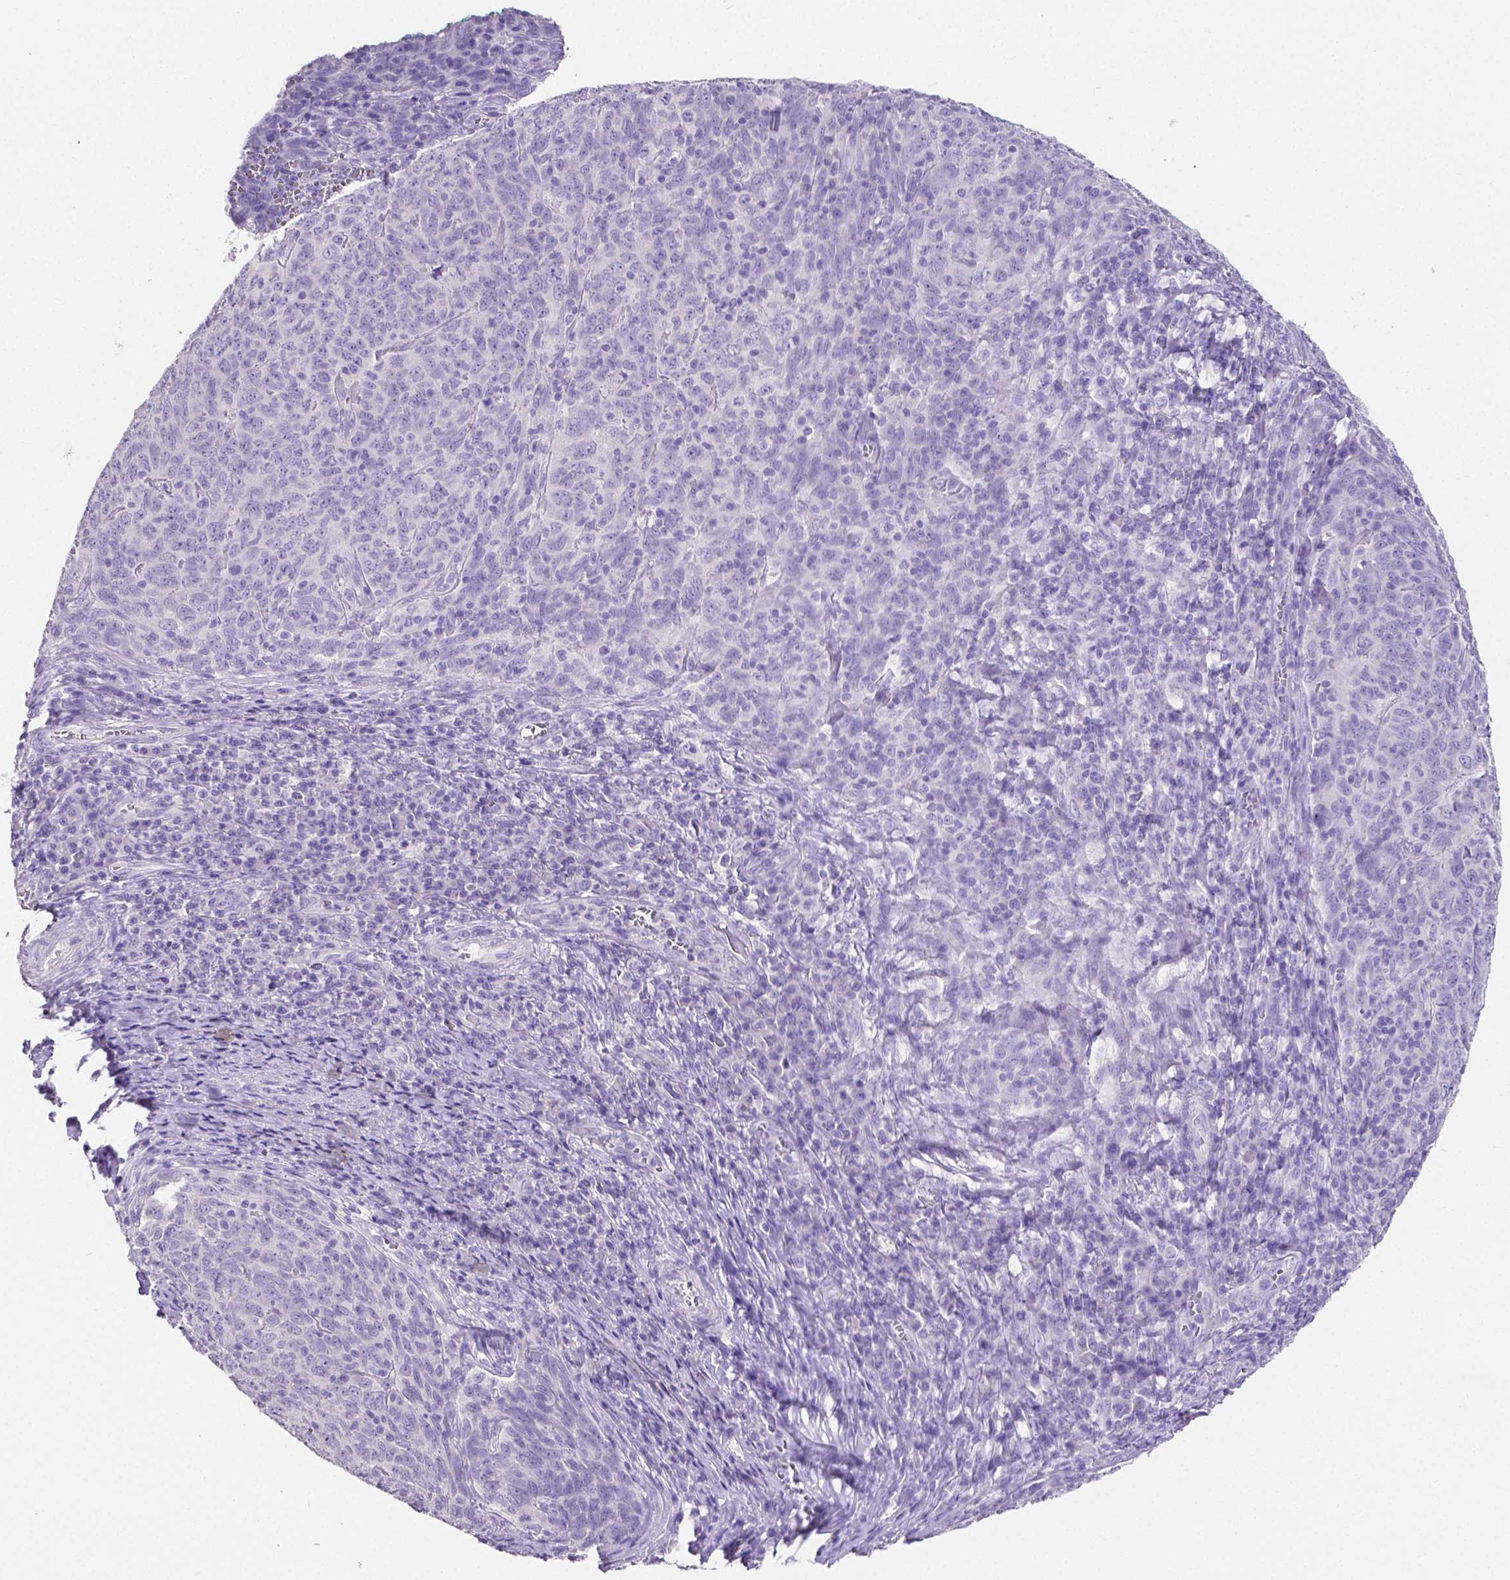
{"staining": {"intensity": "negative", "quantity": "none", "location": "none"}, "tissue": "skin cancer", "cell_type": "Tumor cells", "image_type": "cancer", "snomed": [{"axis": "morphology", "description": "Squamous cell carcinoma, NOS"}, {"axis": "topography", "description": "Skin"}, {"axis": "topography", "description": "Anal"}], "caption": "Tumor cells show no significant staining in skin cancer (squamous cell carcinoma).", "gene": "SLC22A2", "patient": {"sex": "female", "age": 51}}